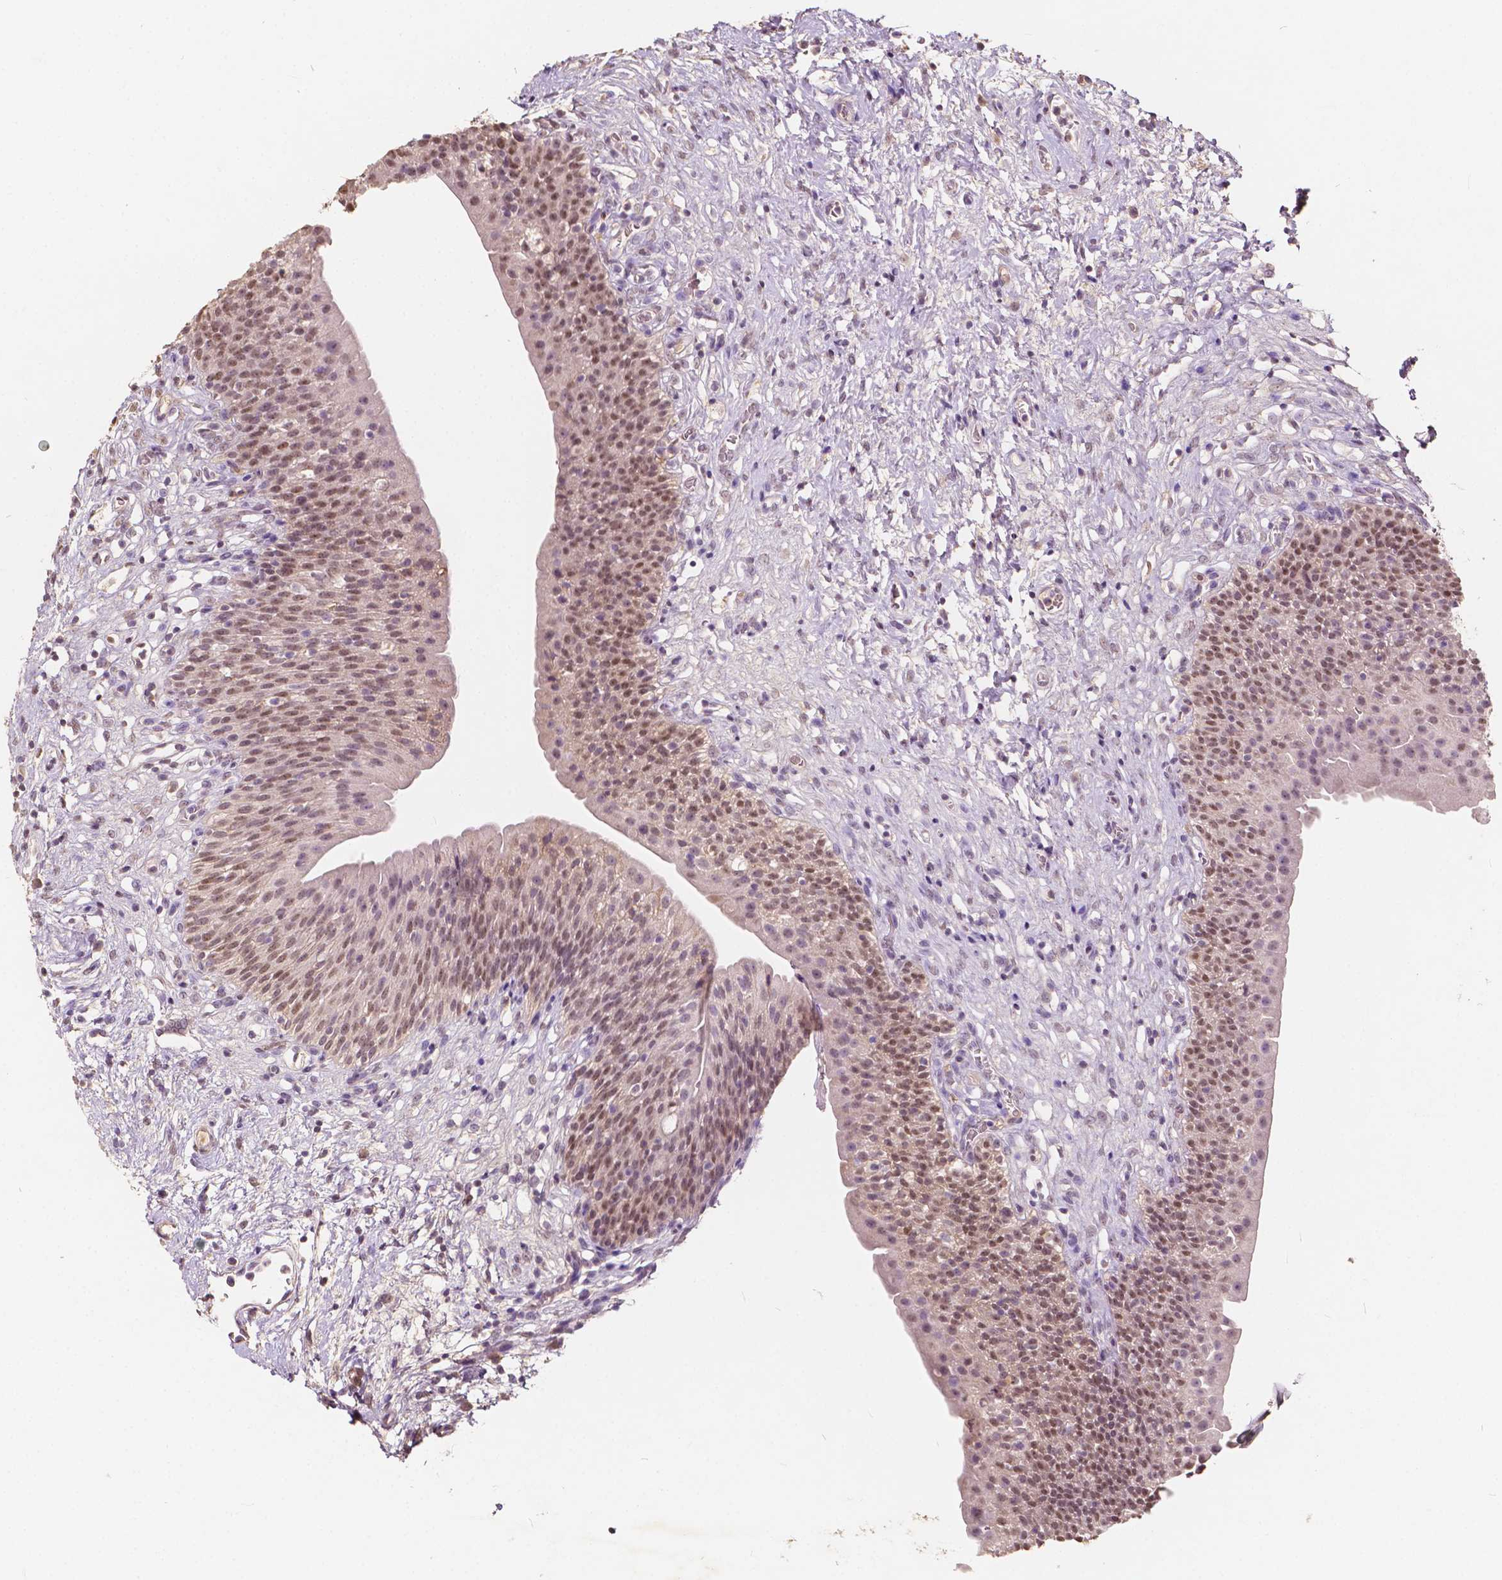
{"staining": {"intensity": "moderate", "quantity": "25%-75%", "location": "nuclear"}, "tissue": "urinary bladder", "cell_type": "Urothelial cells", "image_type": "normal", "snomed": [{"axis": "morphology", "description": "Normal tissue, NOS"}, {"axis": "topography", "description": "Urinary bladder"}], "caption": "Immunohistochemistry (IHC) histopathology image of benign urinary bladder: urinary bladder stained using immunohistochemistry shows medium levels of moderate protein expression localized specifically in the nuclear of urothelial cells, appearing as a nuclear brown color.", "gene": "SOX15", "patient": {"sex": "male", "age": 76}}